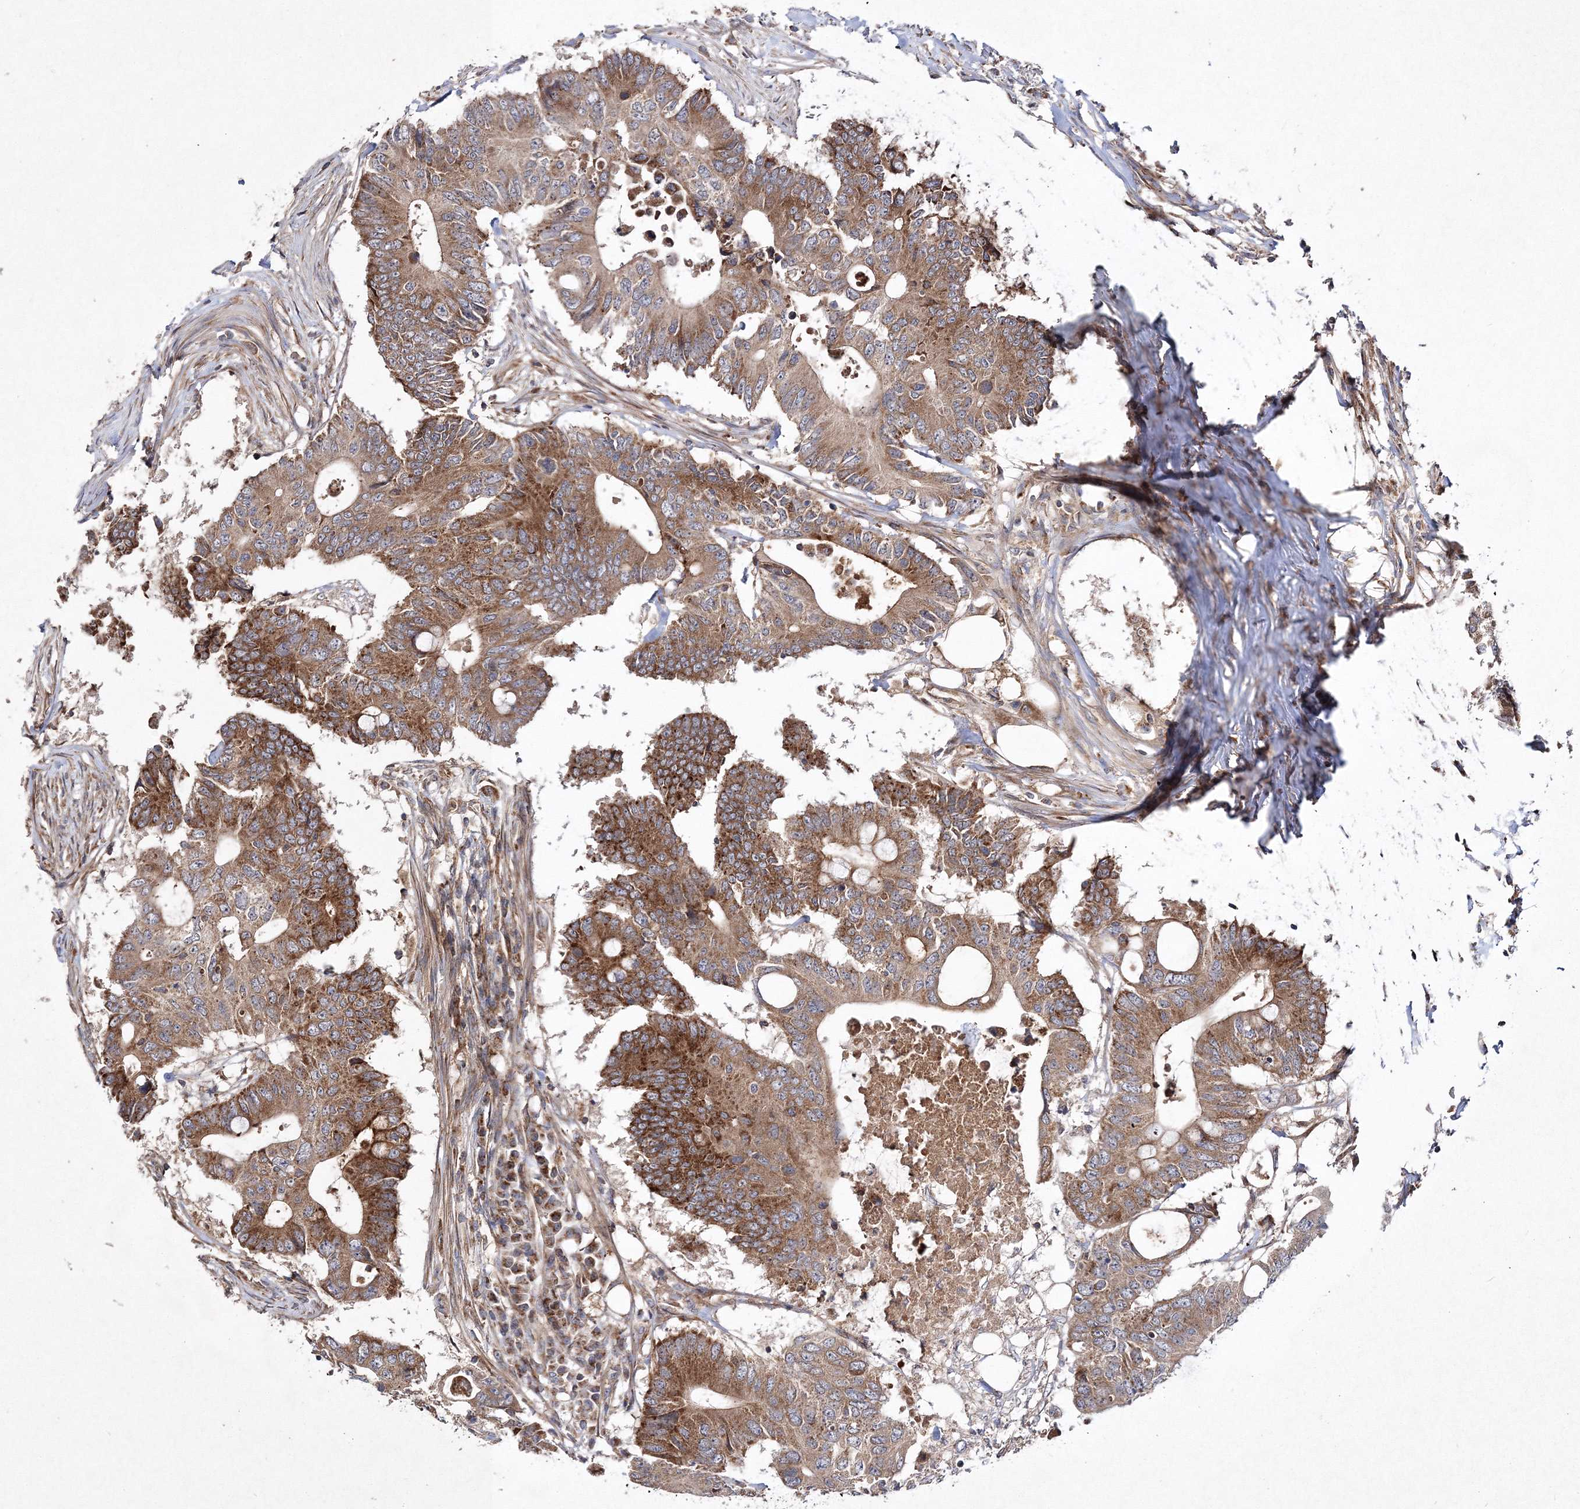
{"staining": {"intensity": "moderate", "quantity": ">75%", "location": "cytoplasmic/membranous"}, "tissue": "colorectal cancer", "cell_type": "Tumor cells", "image_type": "cancer", "snomed": [{"axis": "morphology", "description": "Adenocarcinoma, NOS"}, {"axis": "topography", "description": "Colon"}], "caption": "Moderate cytoplasmic/membranous staining for a protein is present in approximately >75% of tumor cells of colorectal cancer (adenocarcinoma) using immunohistochemistry.", "gene": "DNAJC13", "patient": {"sex": "male", "age": 71}}